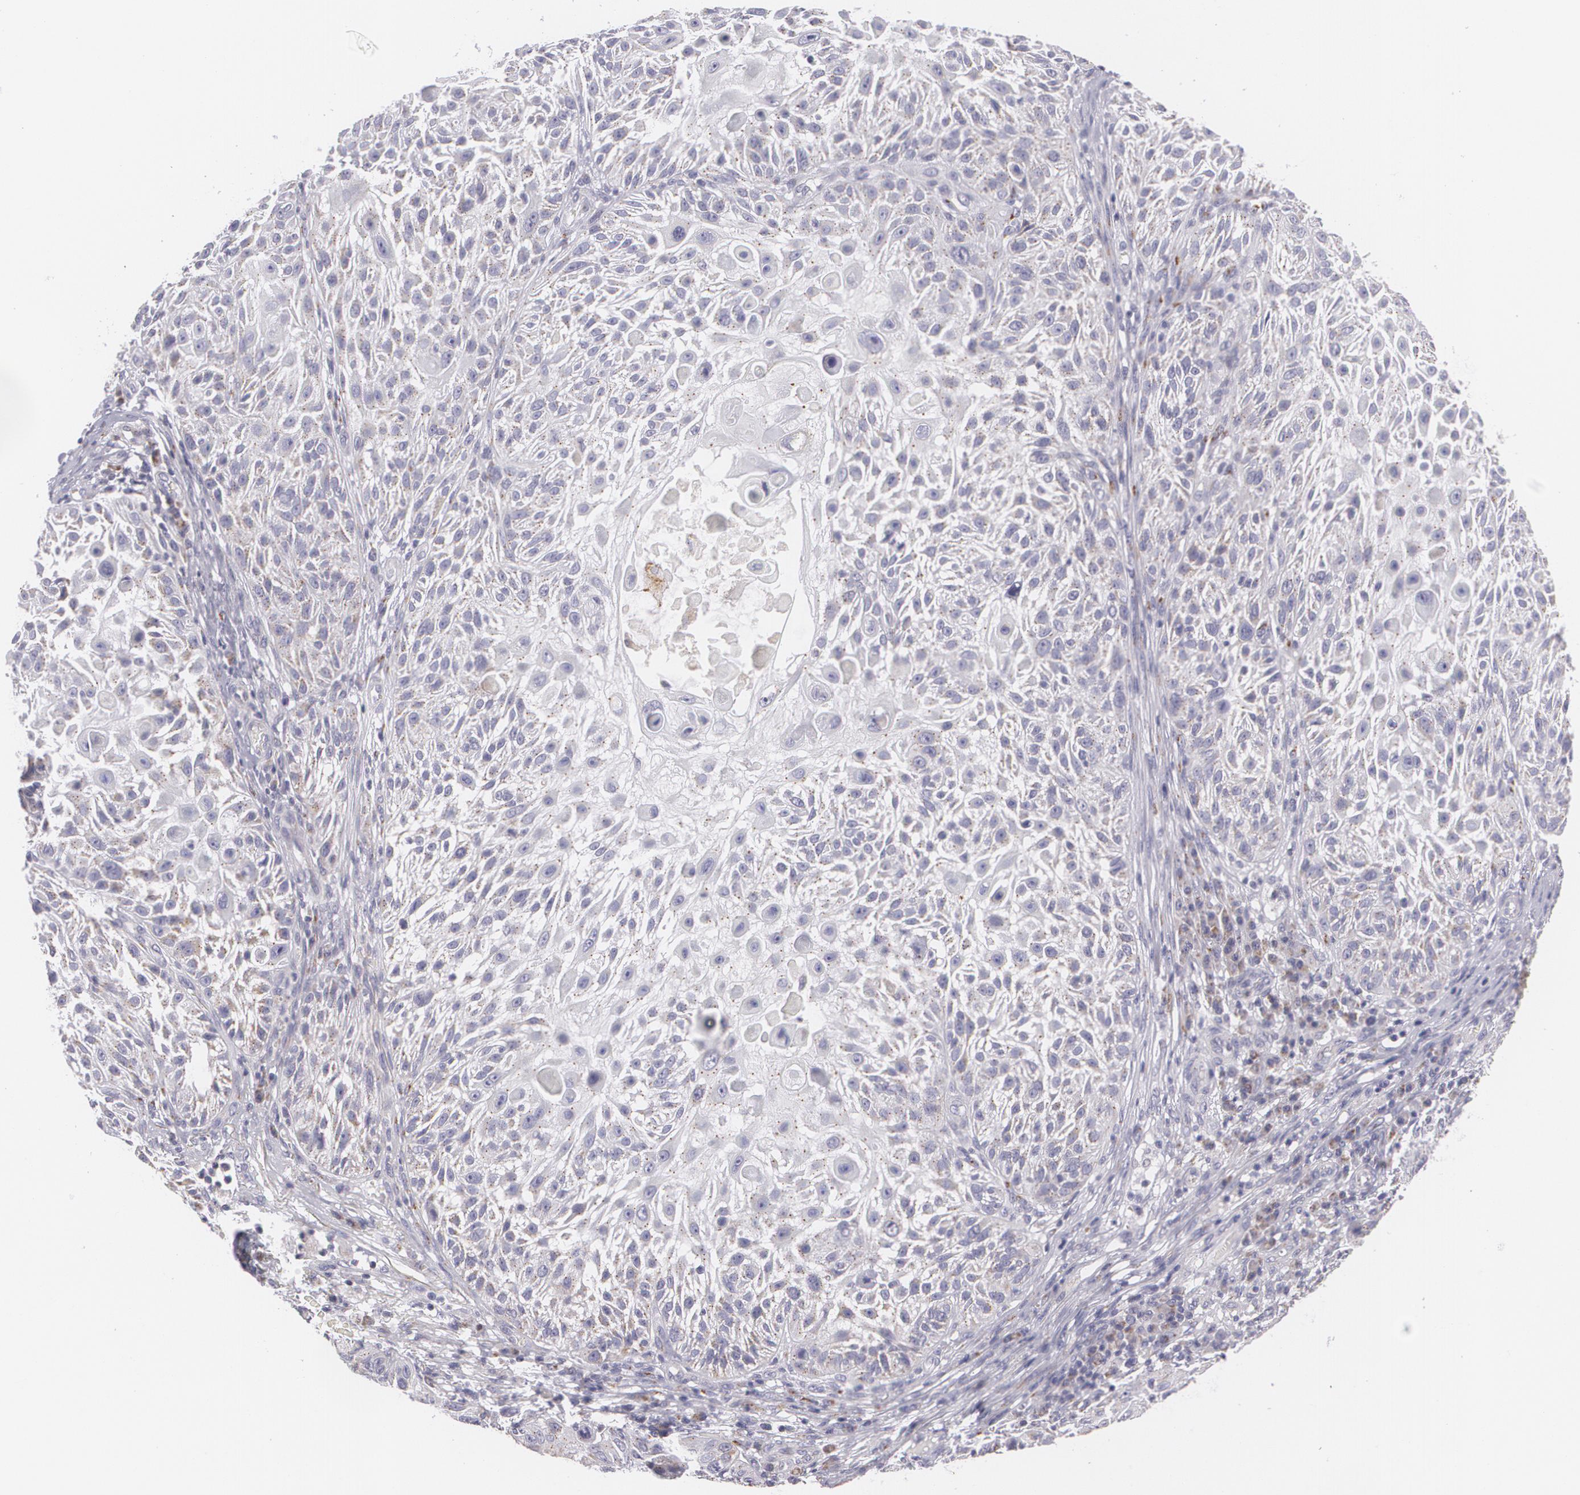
{"staining": {"intensity": "weak", "quantity": ">75%", "location": "cytoplasmic/membranous"}, "tissue": "skin cancer", "cell_type": "Tumor cells", "image_type": "cancer", "snomed": [{"axis": "morphology", "description": "Squamous cell carcinoma, NOS"}, {"axis": "topography", "description": "Skin"}], "caption": "Protein expression analysis of human skin cancer reveals weak cytoplasmic/membranous positivity in approximately >75% of tumor cells.", "gene": "CILK1", "patient": {"sex": "female", "age": 89}}